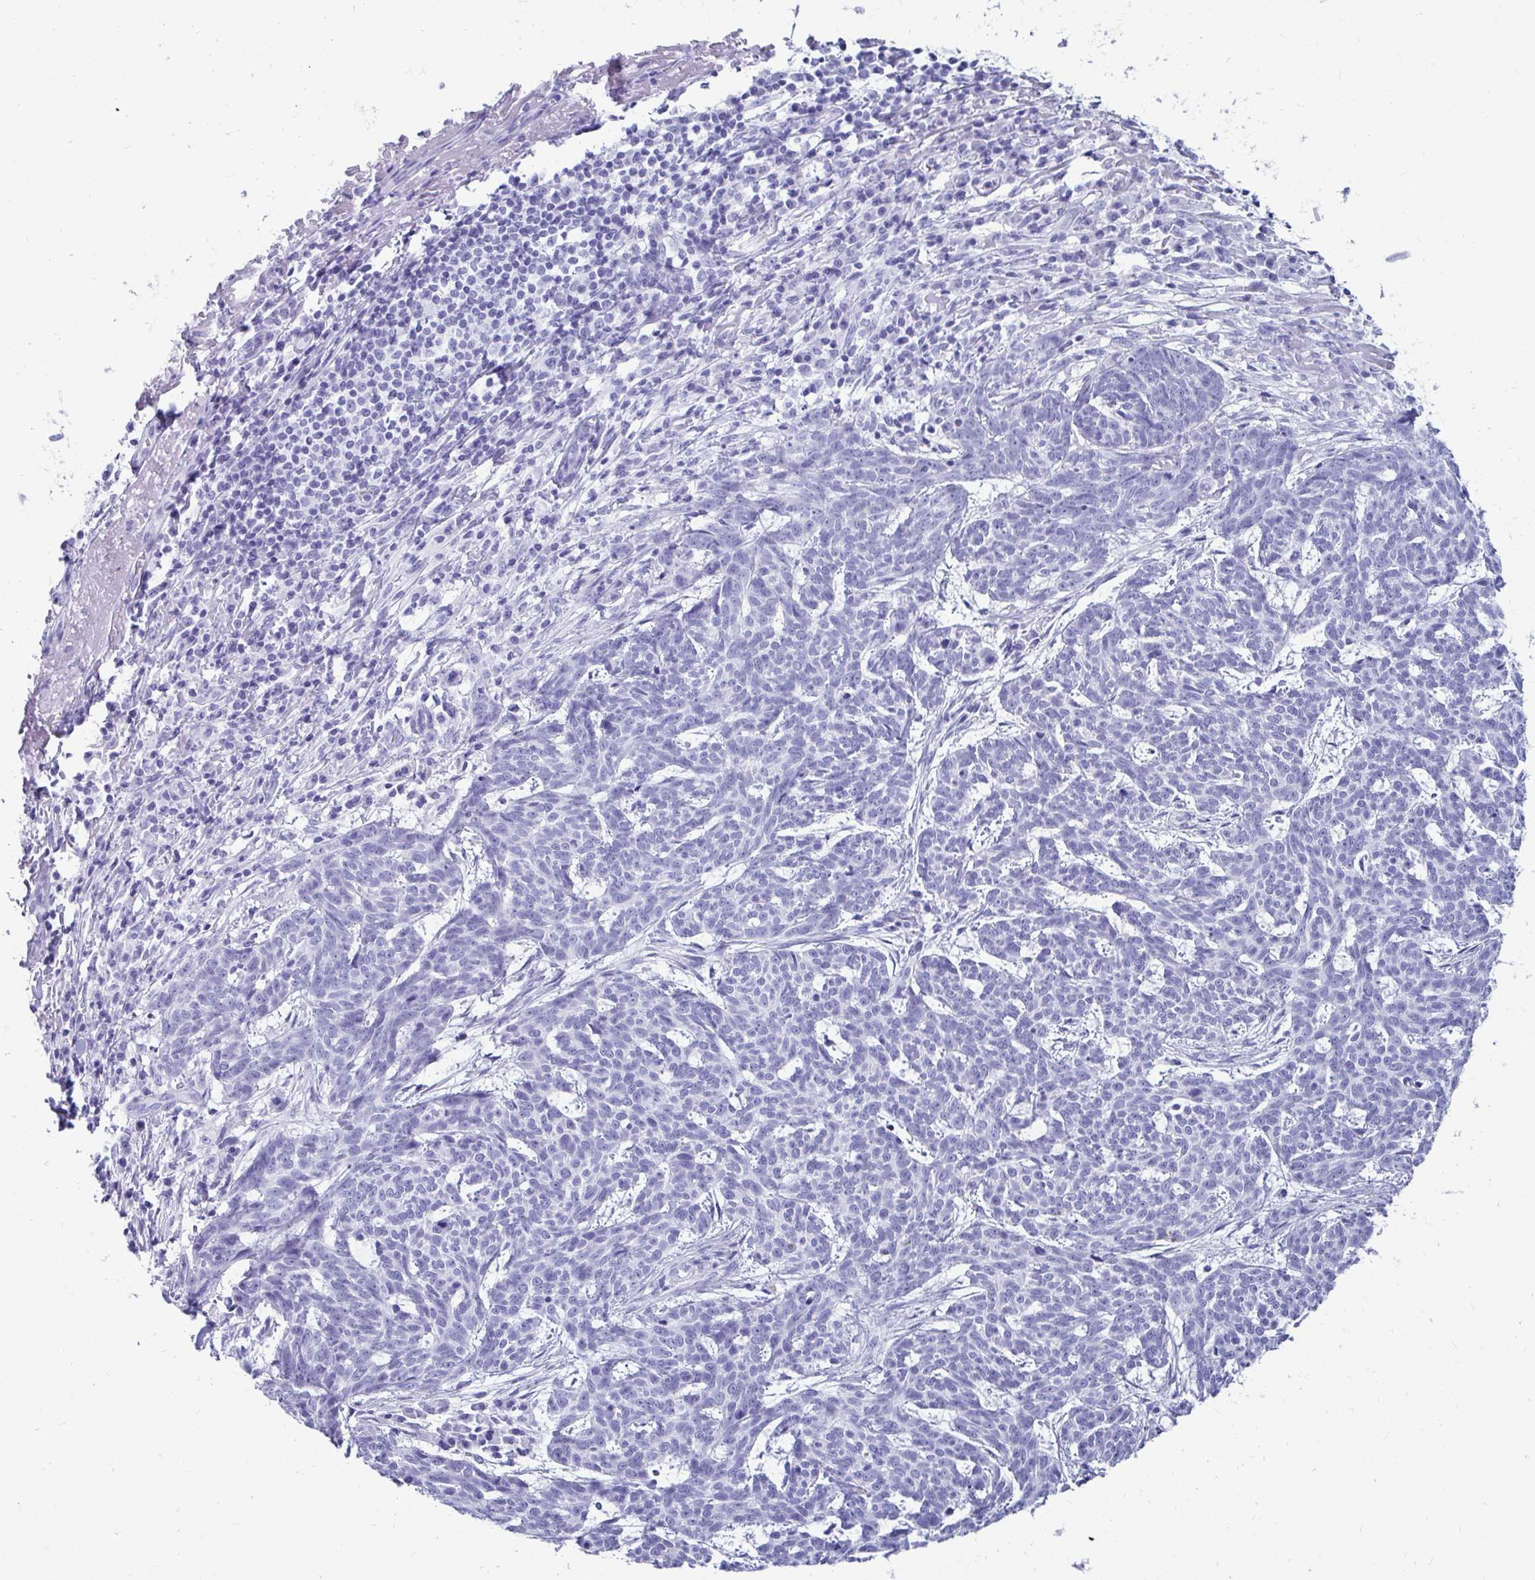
{"staining": {"intensity": "negative", "quantity": "none", "location": "none"}, "tissue": "skin cancer", "cell_type": "Tumor cells", "image_type": "cancer", "snomed": [{"axis": "morphology", "description": "Basal cell carcinoma"}, {"axis": "topography", "description": "Skin"}], "caption": "An image of human skin cancer (basal cell carcinoma) is negative for staining in tumor cells.", "gene": "OR10R2", "patient": {"sex": "female", "age": 93}}